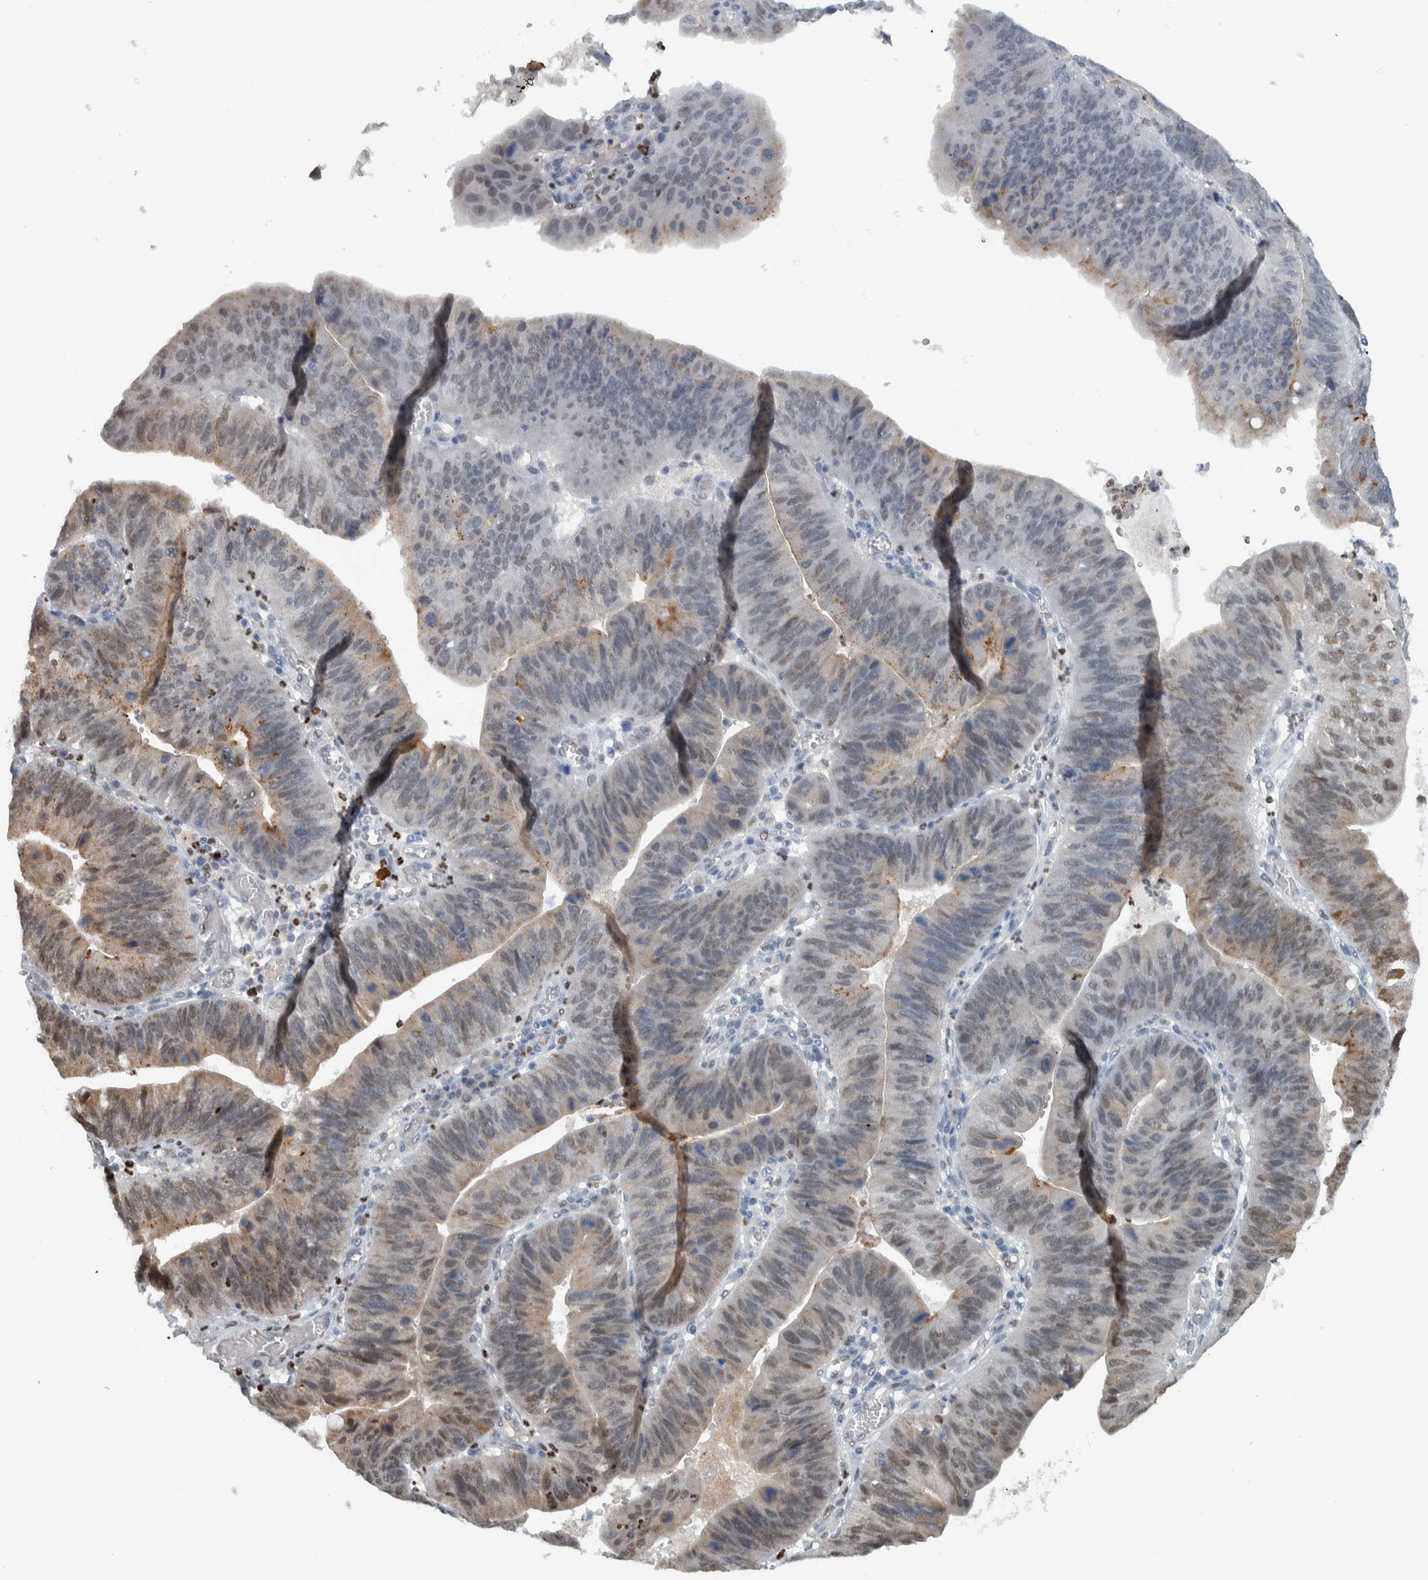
{"staining": {"intensity": "weak", "quantity": "25%-75%", "location": "cytoplasmic/membranous,nuclear"}, "tissue": "stomach cancer", "cell_type": "Tumor cells", "image_type": "cancer", "snomed": [{"axis": "morphology", "description": "Adenocarcinoma, NOS"}, {"axis": "topography", "description": "Stomach"}], "caption": "Immunohistochemical staining of stomach cancer (adenocarcinoma) demonstrates low levels of weak cytoplasmic/membranous and nuclear protein positivity in approximately 25%-75% of tumor cells.", "gene": "ADPRM", "patient": {"sex": "male", "age": 59}}